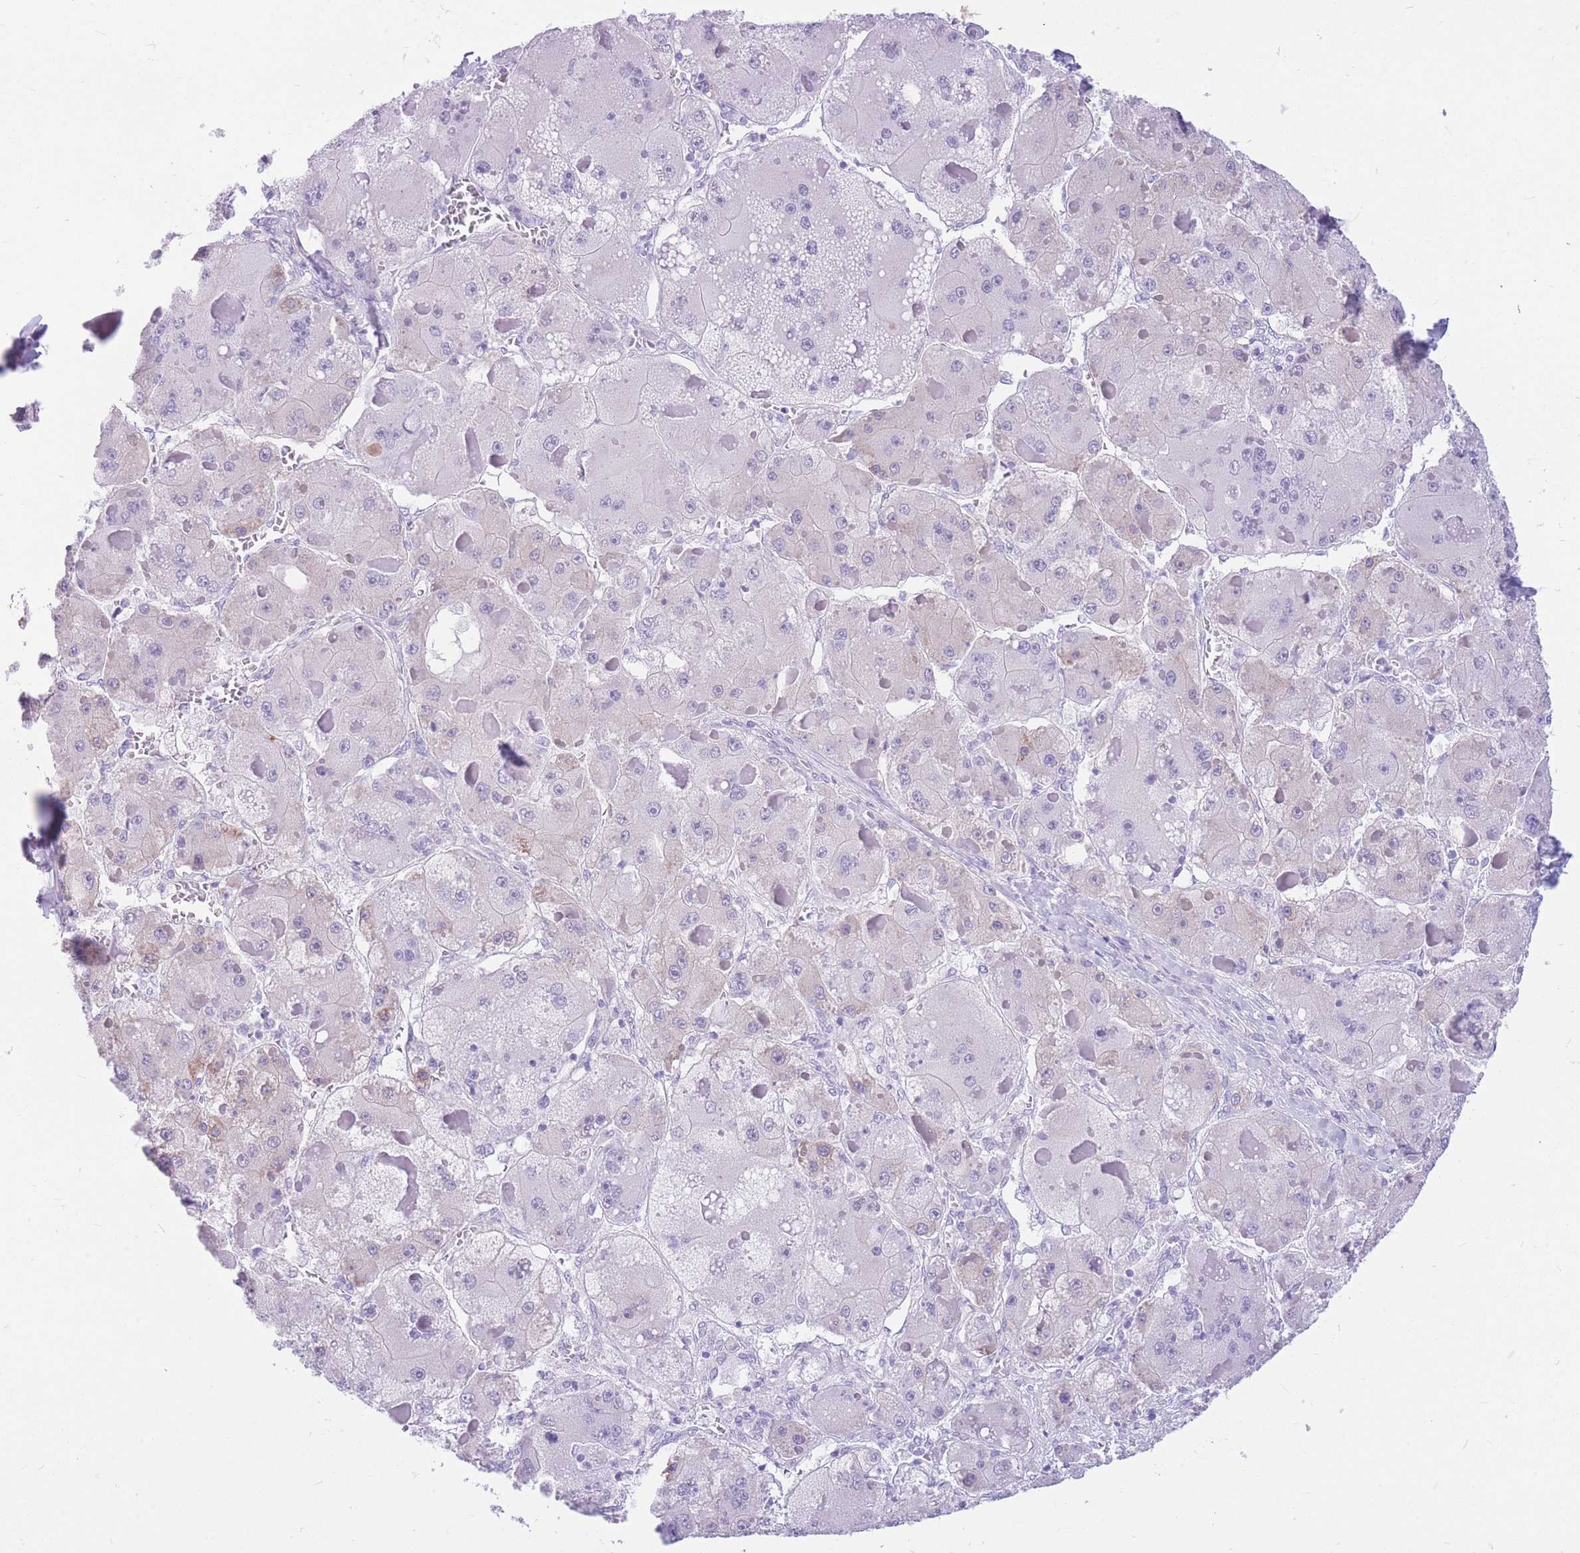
{"staining": {"intensity": "negative", "quantity": "none", "location": "none"}, "tissue": "liver cancer", "cell_type": "Tumor cells", "image_type": "cancer", "snomed": [{"axis": "morphology", "description": "Carcinoma, Hepatocellular, NOS"}, {"axis": "topography", "description": "Liver"}], "caption": "The histopathology image demonstrates no staining of tumor cells in liver hepatocellular carcinoma.", "gene": "ZNF311", "patient": {"sex": "female", "age": 73}}